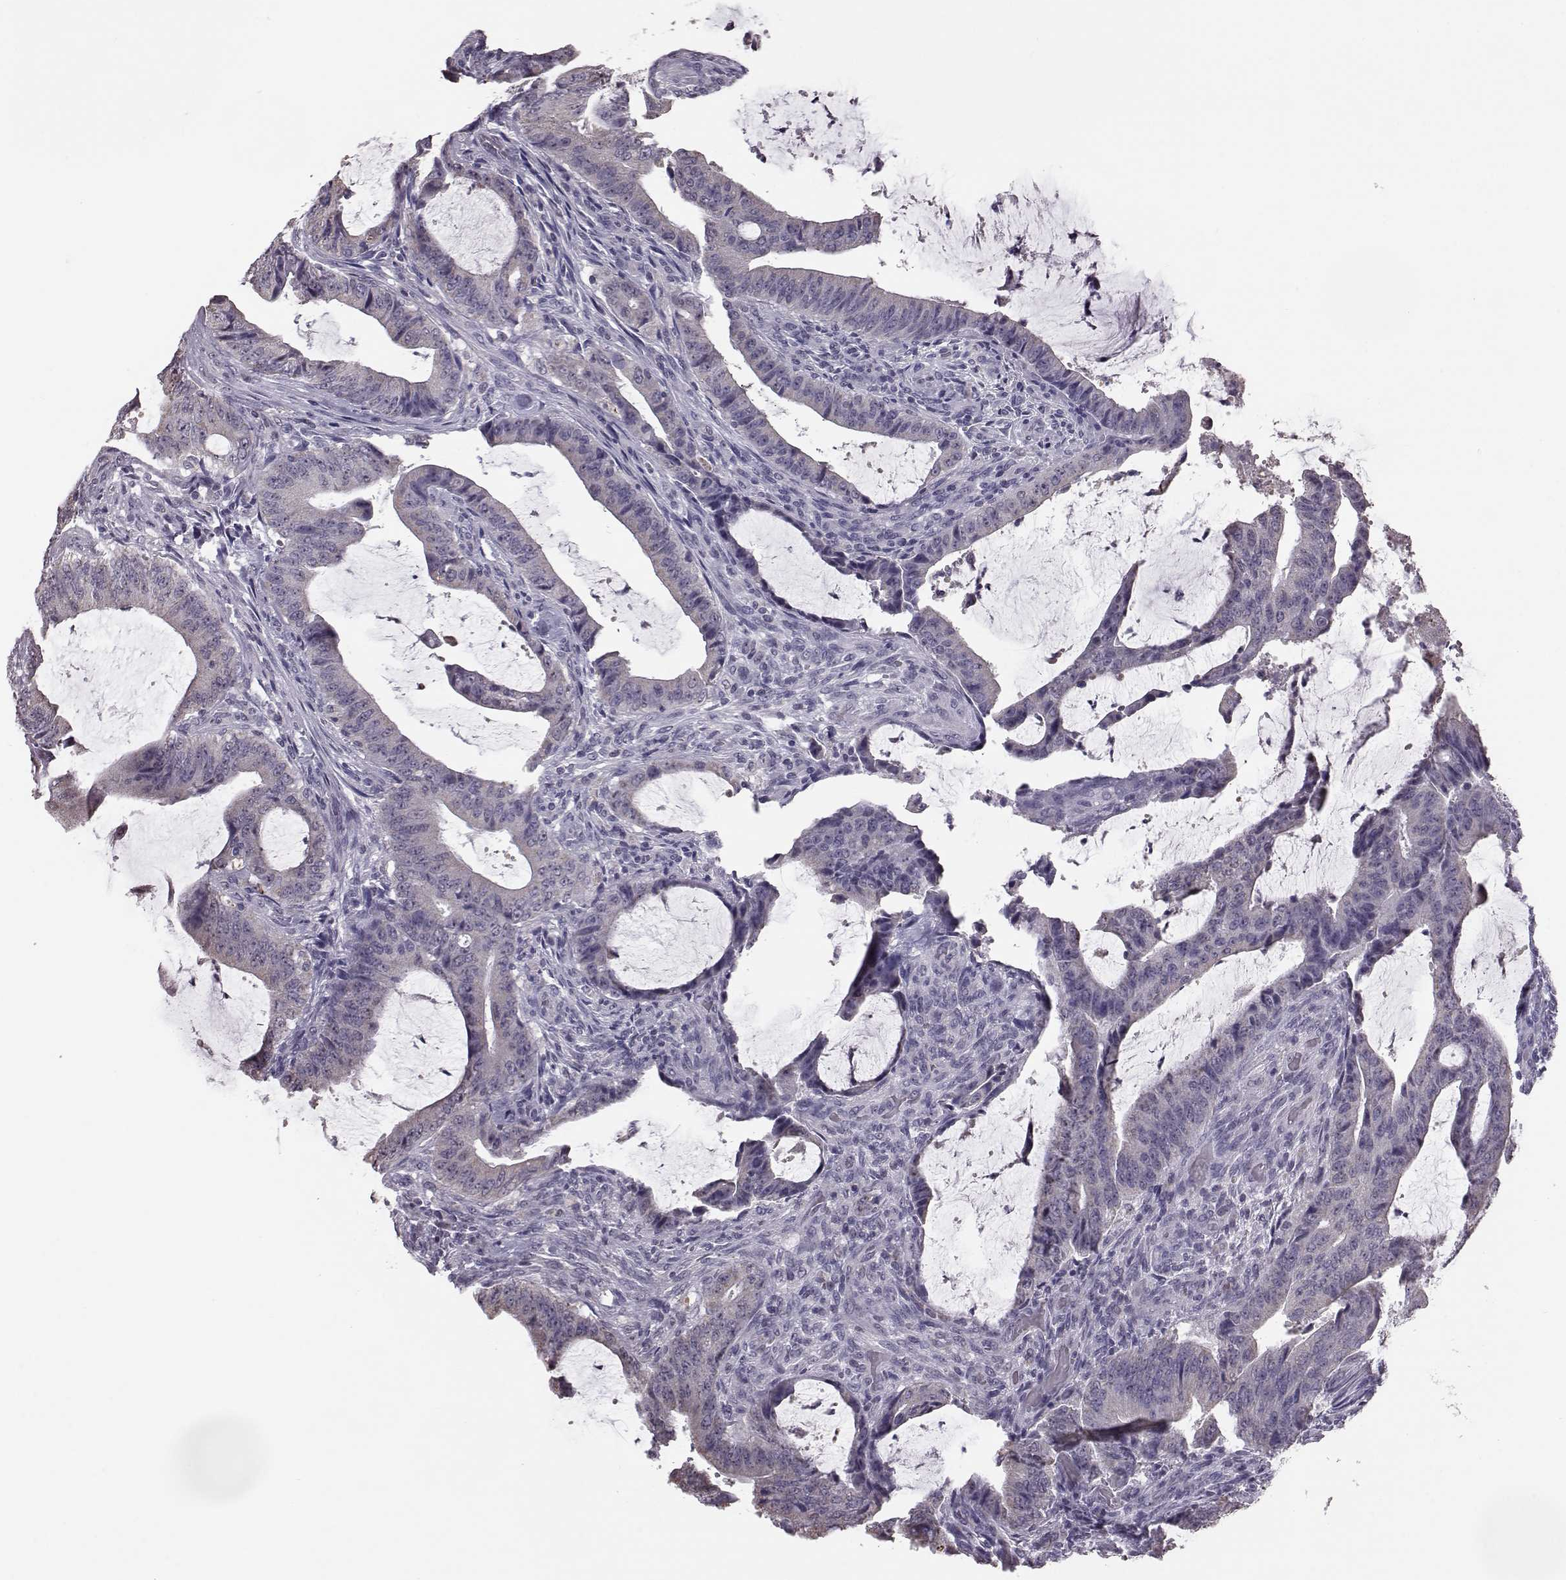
{"staining": {"intensity": "negative", "quantity": "none", "location": "none"}, "tissue": "colorectal cancer", "cell_type": "Tumor cells", "image_type": "cancer", "snomed": [{"axis": "morphology", "description": "Adenocarcinoma, NOS"}, {"axis": "topography", "description": "Colon"}], "caption": "This is a photomicrograph of immunohistochemistry staining of colorectal cancer, which shows no staining in tumor cells.", "gene": "ALDH3A1", "patient": {"sex": "female", "age": 43}}